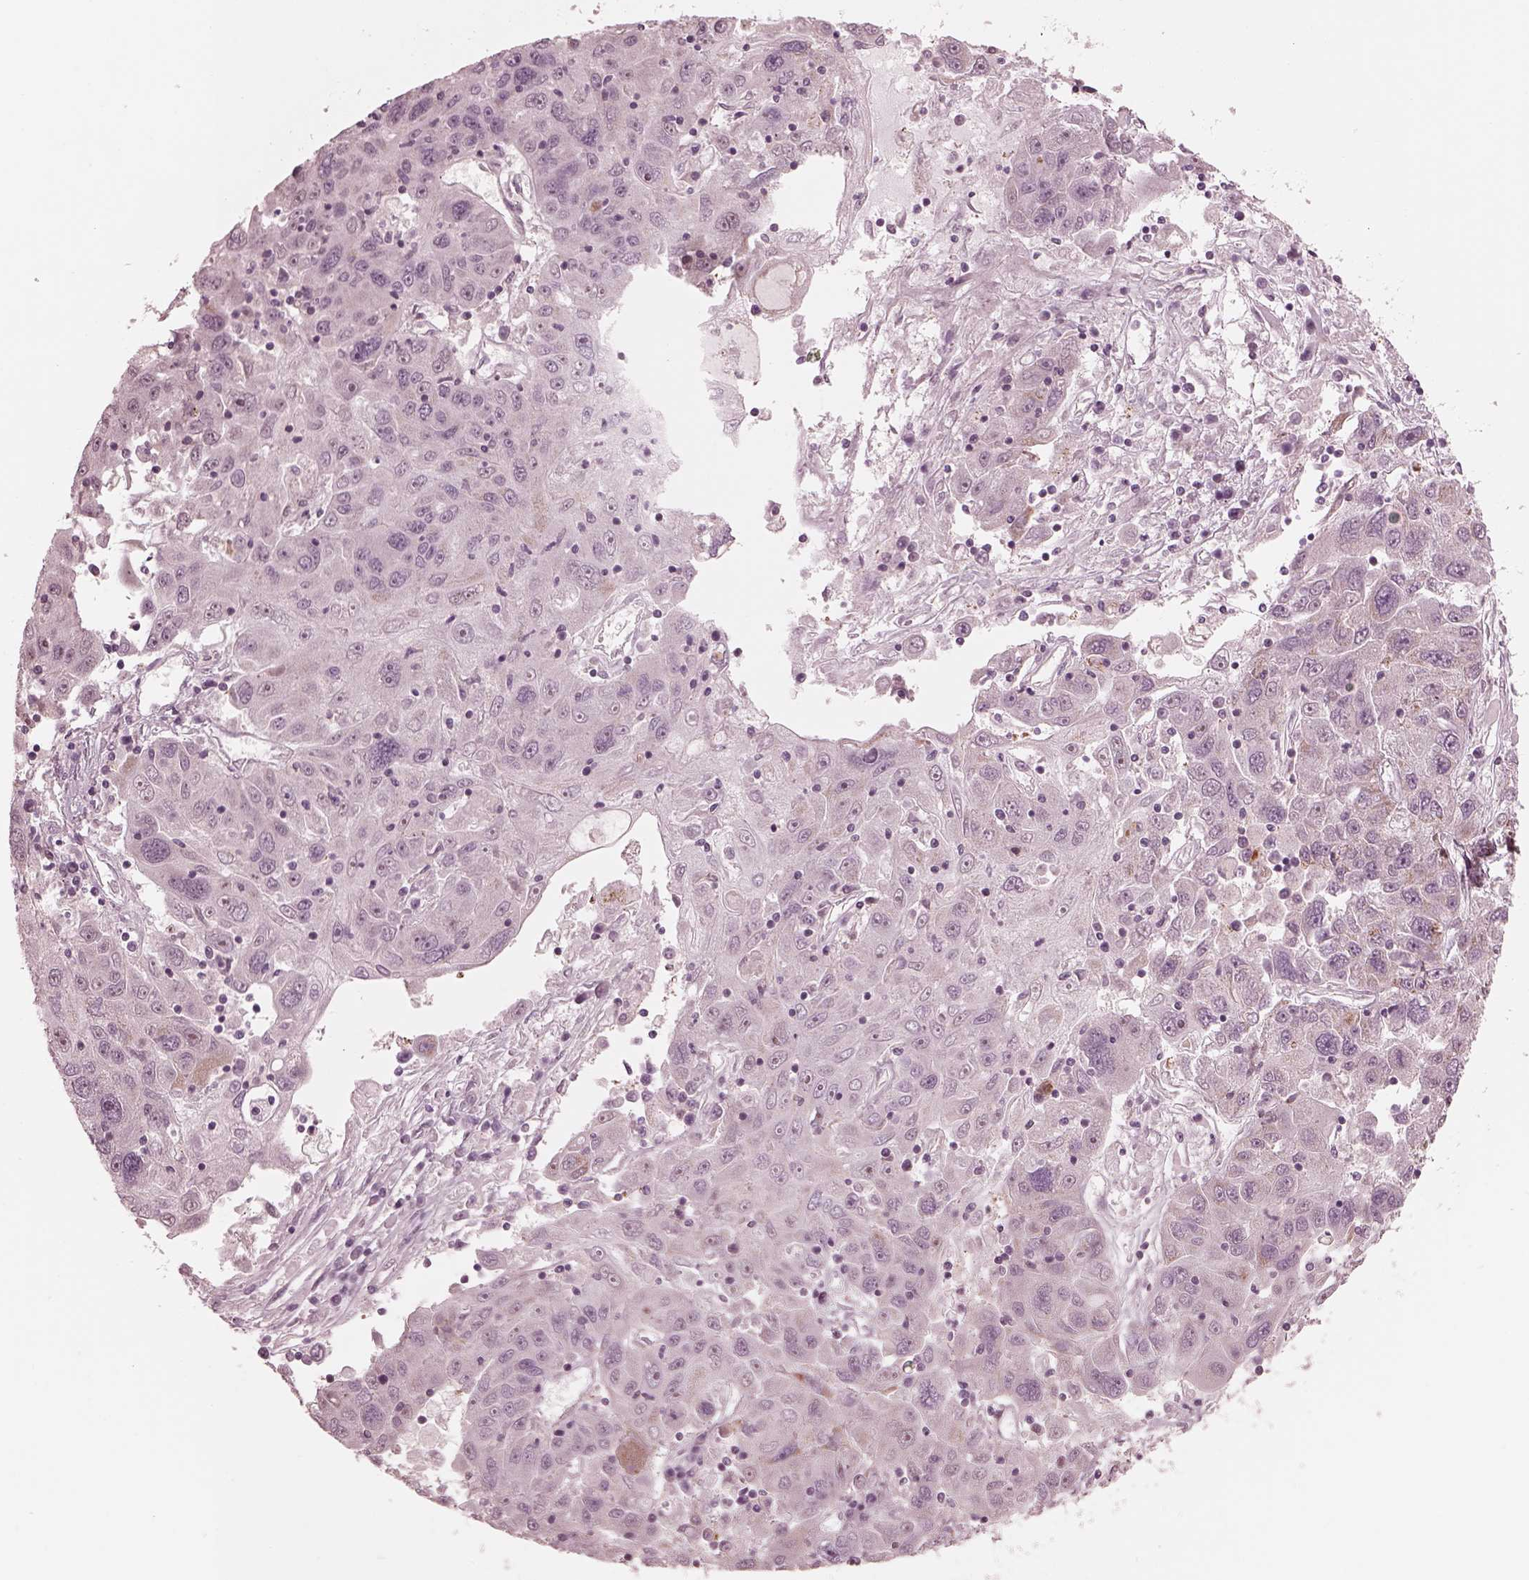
{"staining": {"intensity": "negative", "quantity": "none", "location": "none"}, "tissue": "stomach cancer", "cell_type": "Tumor cells", "image_type": "cancer", "snomed": [{"axis": "morphology", "description": "Adenocarcinoma, NOS"}, {"axis": "topography", "description": "Stomach"}], "caption": "IHC of human adenocarcinoma (stomach) shows no expression in tumor cells.", "gene": "STK33", "patient": {"sex": "male", "age": 56}}